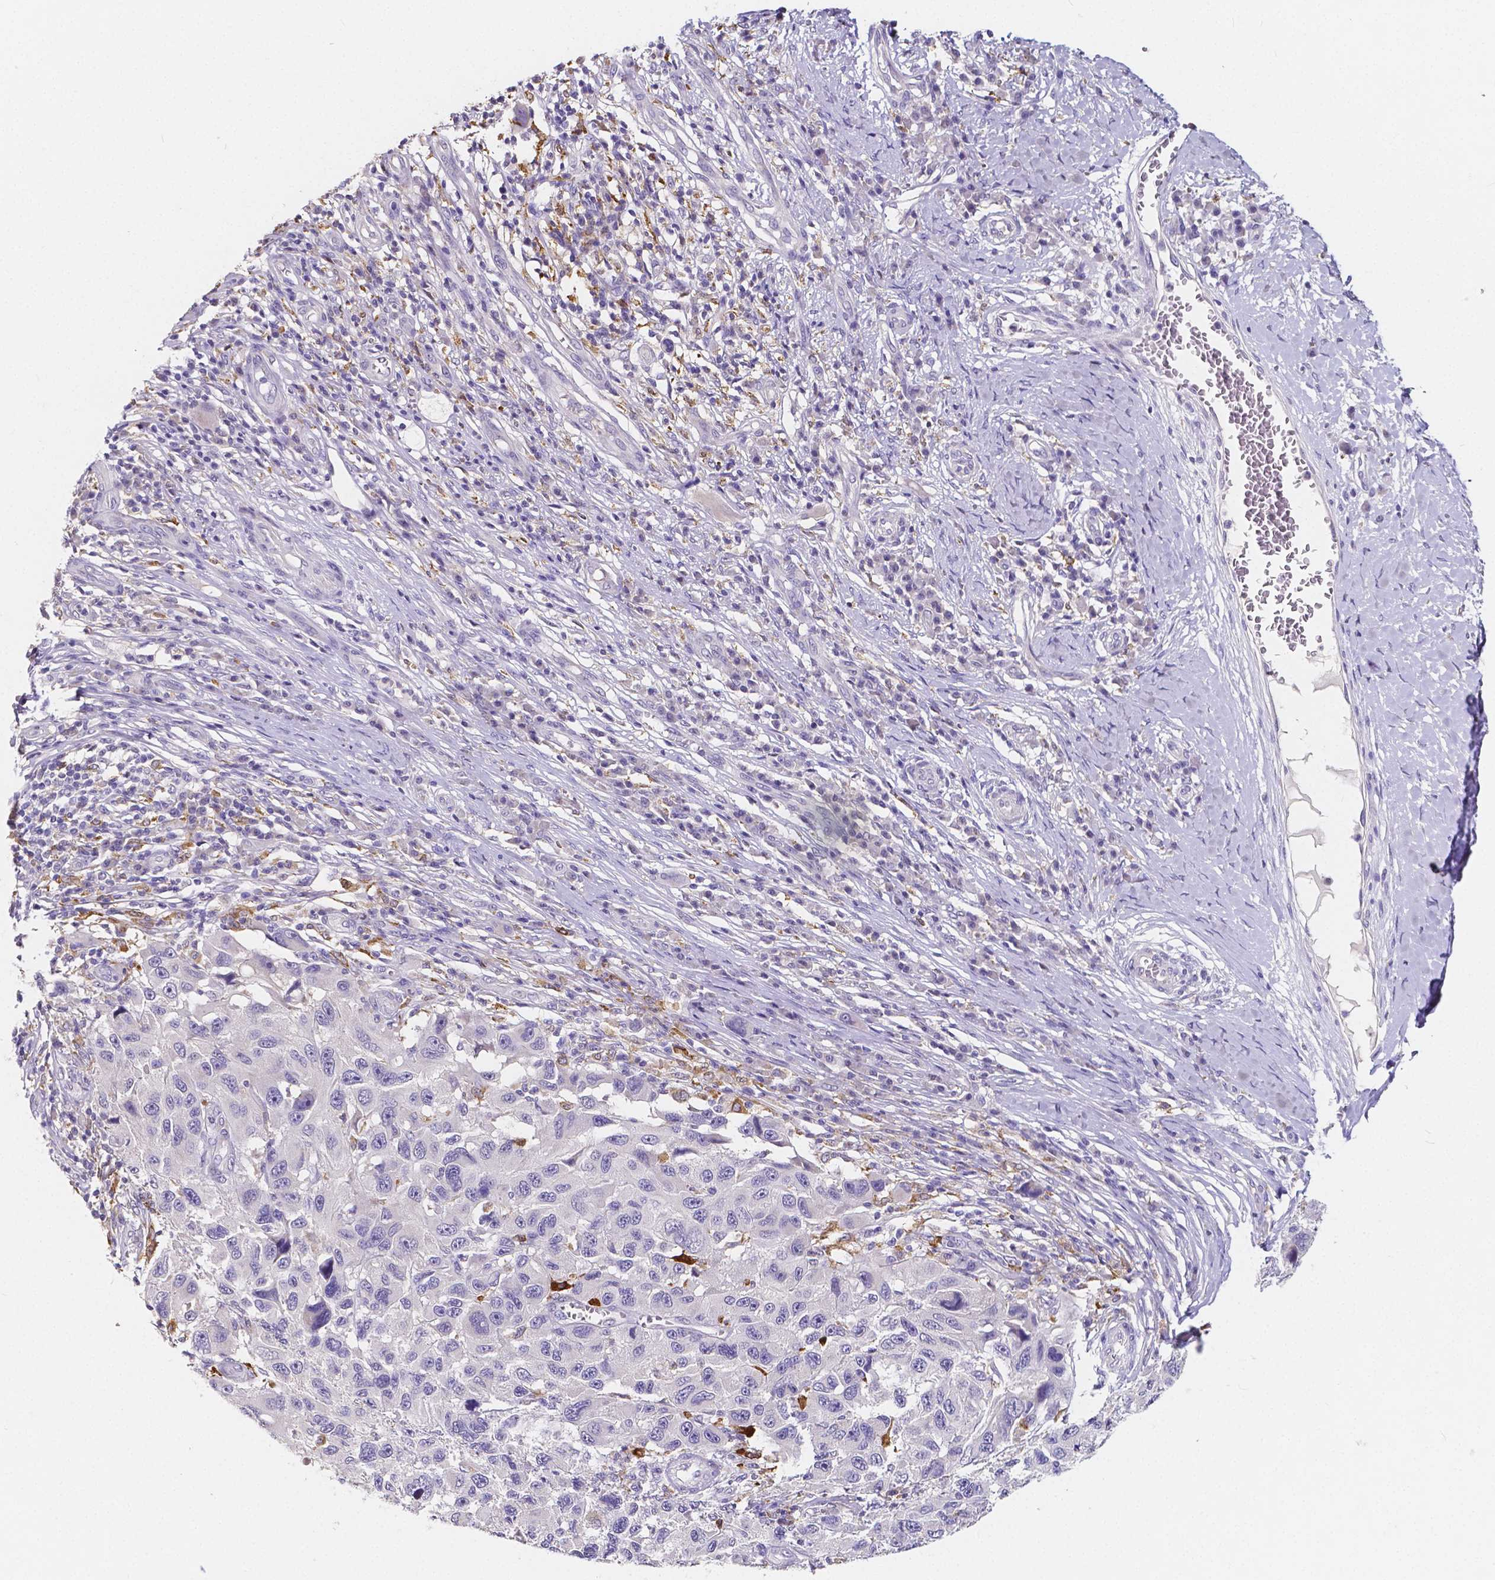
{"staining": {"intensity": "weak", "quantity": "25%-75%", "location": "cytoplasmic/membranous"}, "tissue": "melanoma", "cell_type": "Tumor cells", "image_type": "cancer", "snomed": [{"axis": "morphology", "description": "Malignant melanoma, NOS"}, {"axis": "topography", "description": "Skin"}], "caption": "Malignant melanoma tissue shows weak cytoplasmic/membranous expression in about 25%-75% of tumor cells, visualized by immunohistochemistry. (brown staining indicates protein expression, while blue staining denotes nuclei).", "gene": "ACP5", "patient": {"sex": "male", "age": 53}}